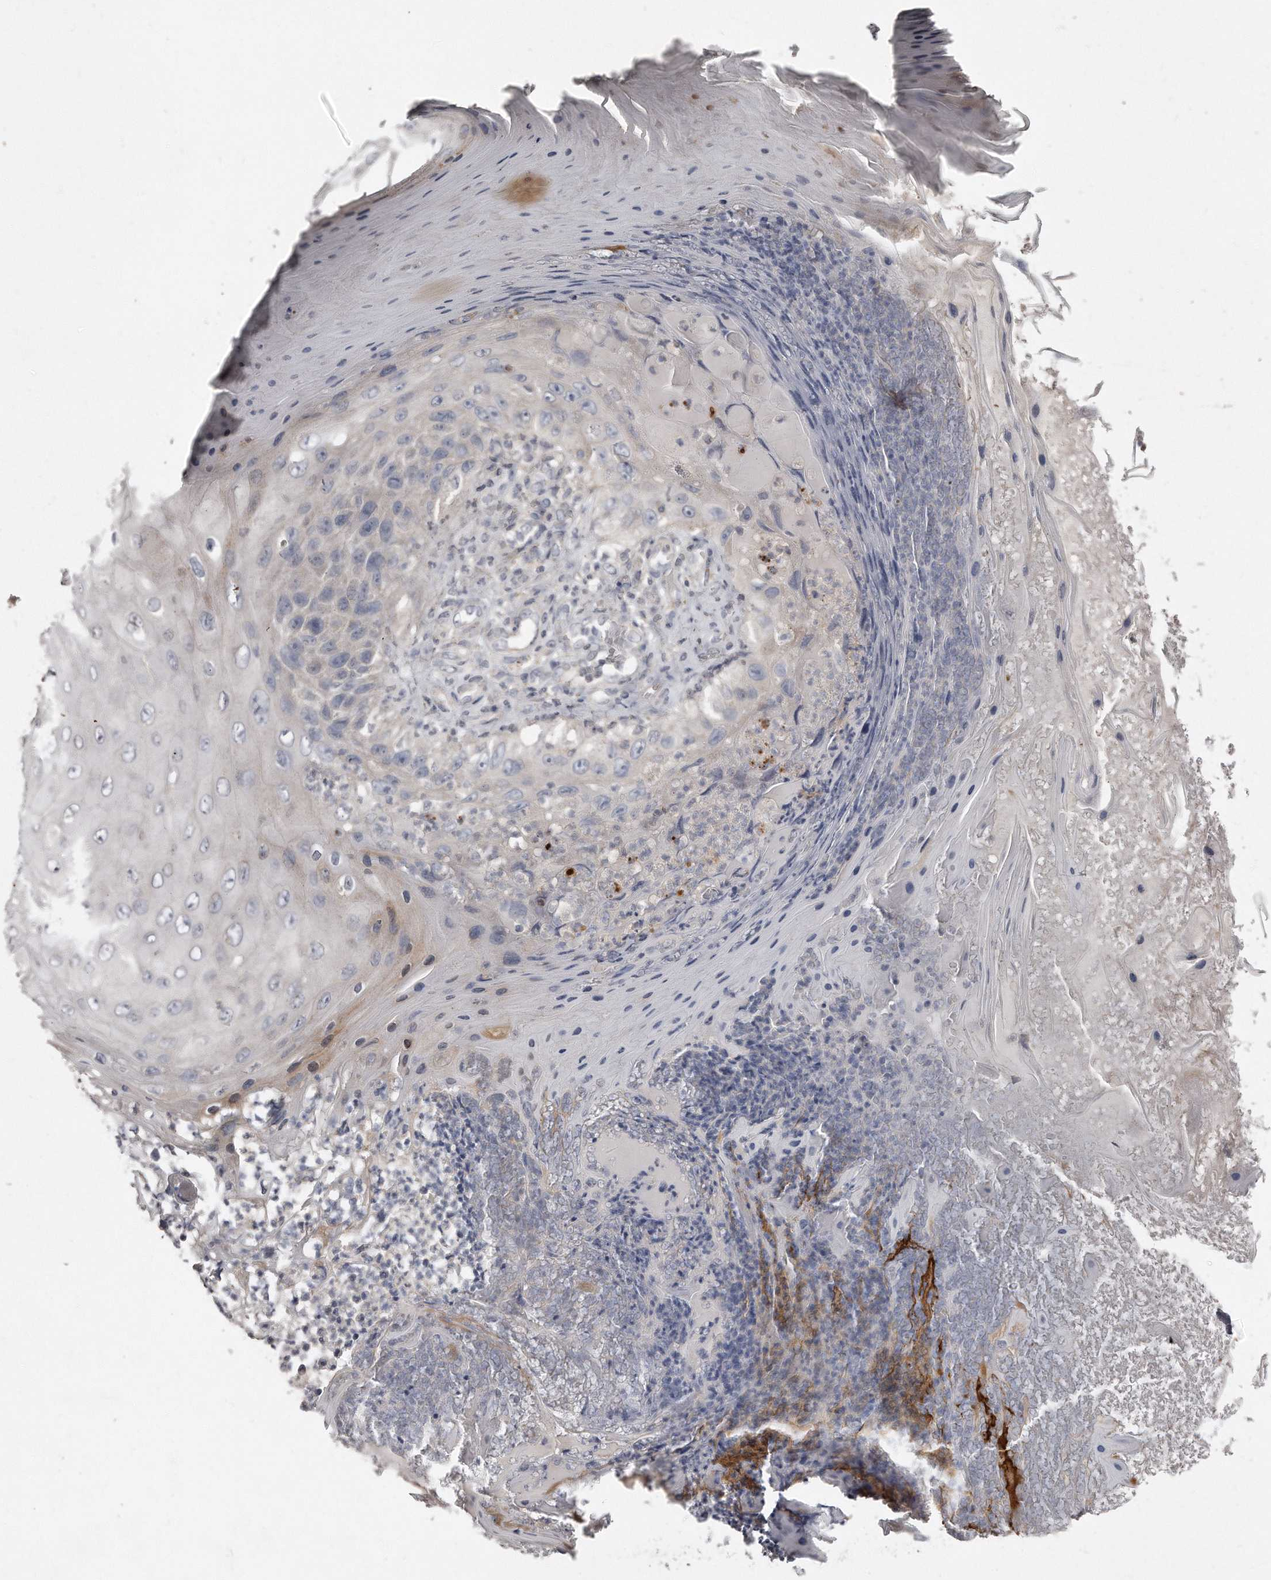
{"staining": {"intensity": "negative", "quantity": "none", "location": "none"}, "tissue": "skin cancer", "cell_type": "Tumor cells", "image_type": "cancer", "snomed": [{"axis": "morphology", "description": "Squamous cell carcinoma, NOS"}, {"axis": "topography", "description": "Skin"}], "caption": "DAB immunohistochemical staining of human skin squamous cell carcinoma displays no significant staining in tumor cells. (DAB (3,3'-diaminobenzidine) immunohistochemistry (IHC) visualized using brightfield microscopy, high magnification).", "gene": "LMOD1", "patient": {"sex": "female", "age": 88}}